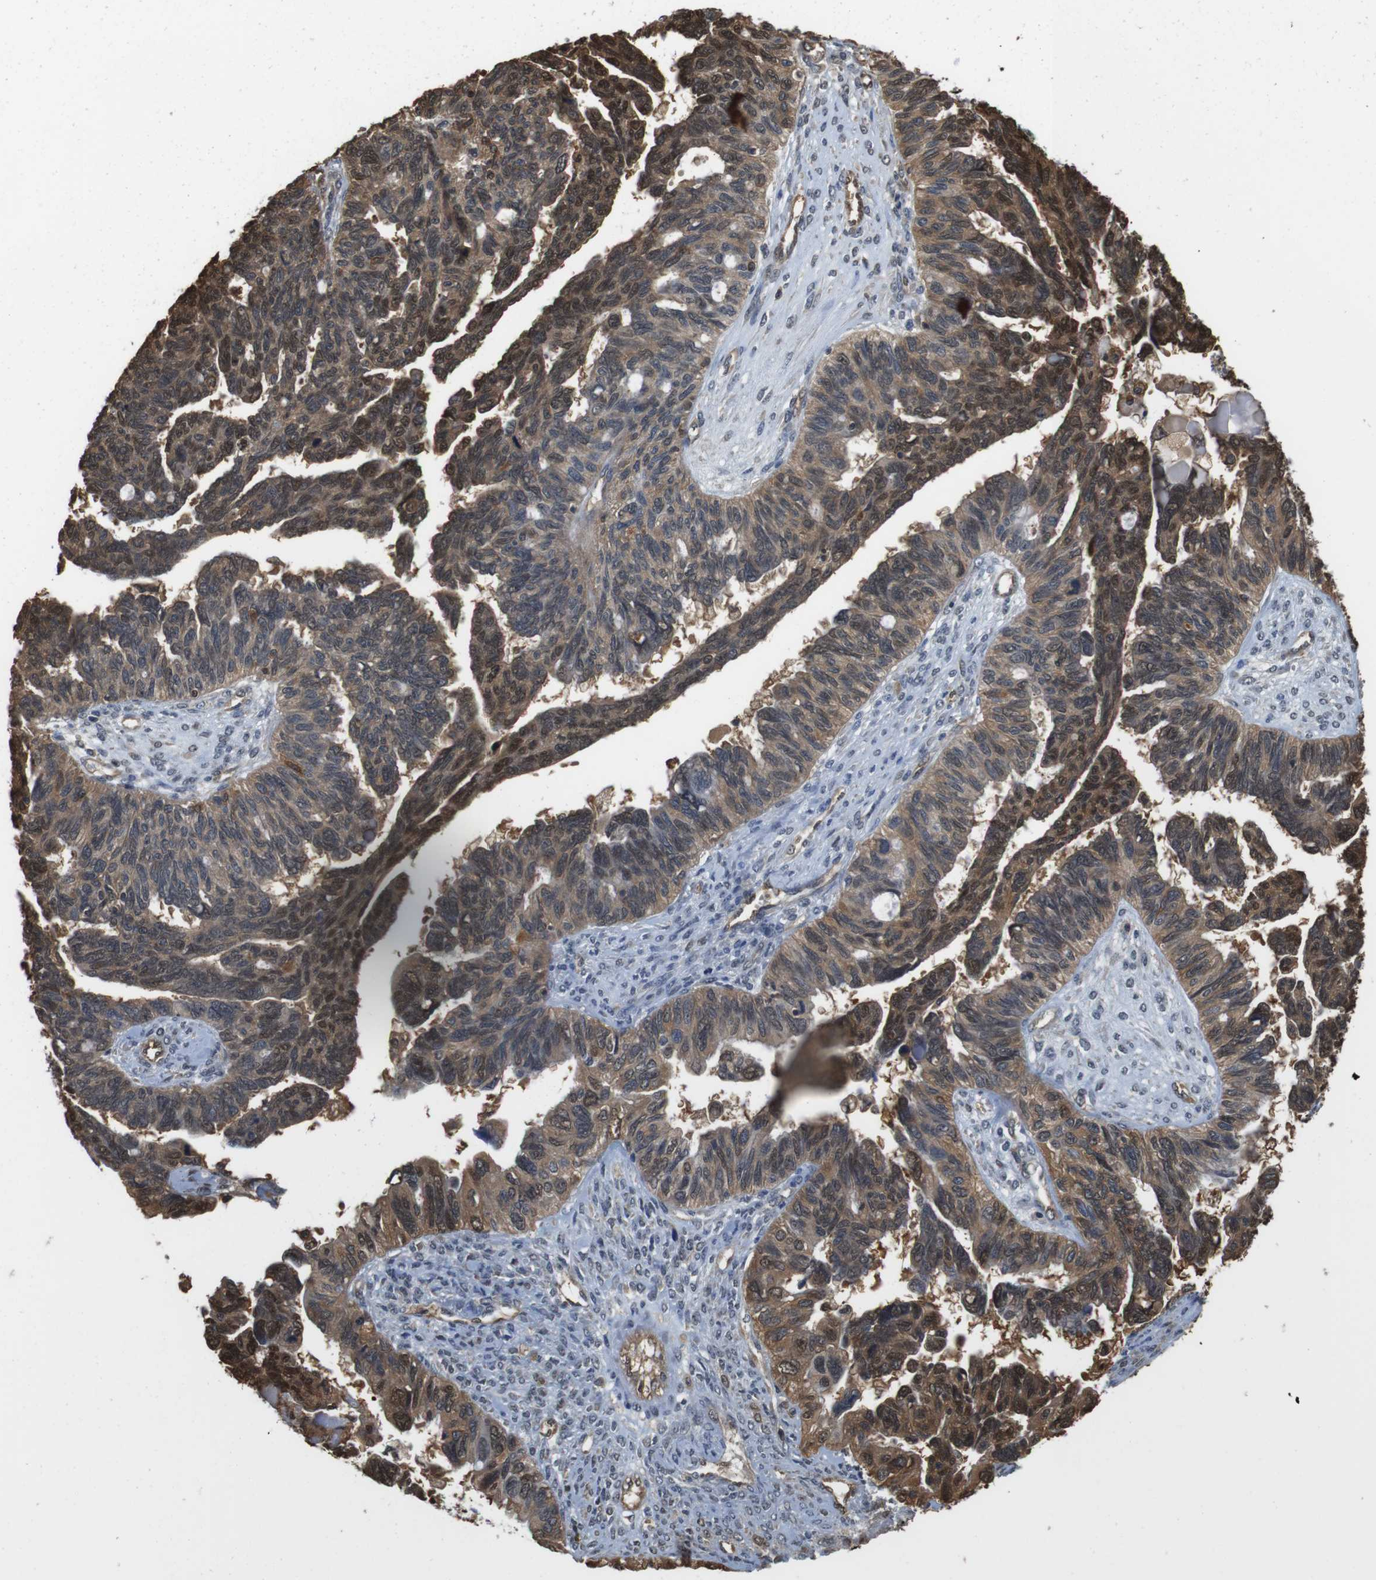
{"staining": {"intensity": "moderate", "quantity": ">75%", "location": "cytoplasmic/membranous,nuclear"}, "tissue": "ovarian cancer", "cell_type": "Tumor cells", "image_type": "cancer", "snomed": [{"axis": "morphology", "description": "Cystadenocarcinoma, serous, NOS"}, {"axis": "topography", "description": "Ovary"}], "caption": "The immunohistochemical stain labels moderate cytoplasmic/membranous and nuclear expression in tumor cells of ovarian cancer (serous cystadenocarcinoma) tissue.", "gene": "LDHA", "patient": {"sex": "female", "age": 79}}